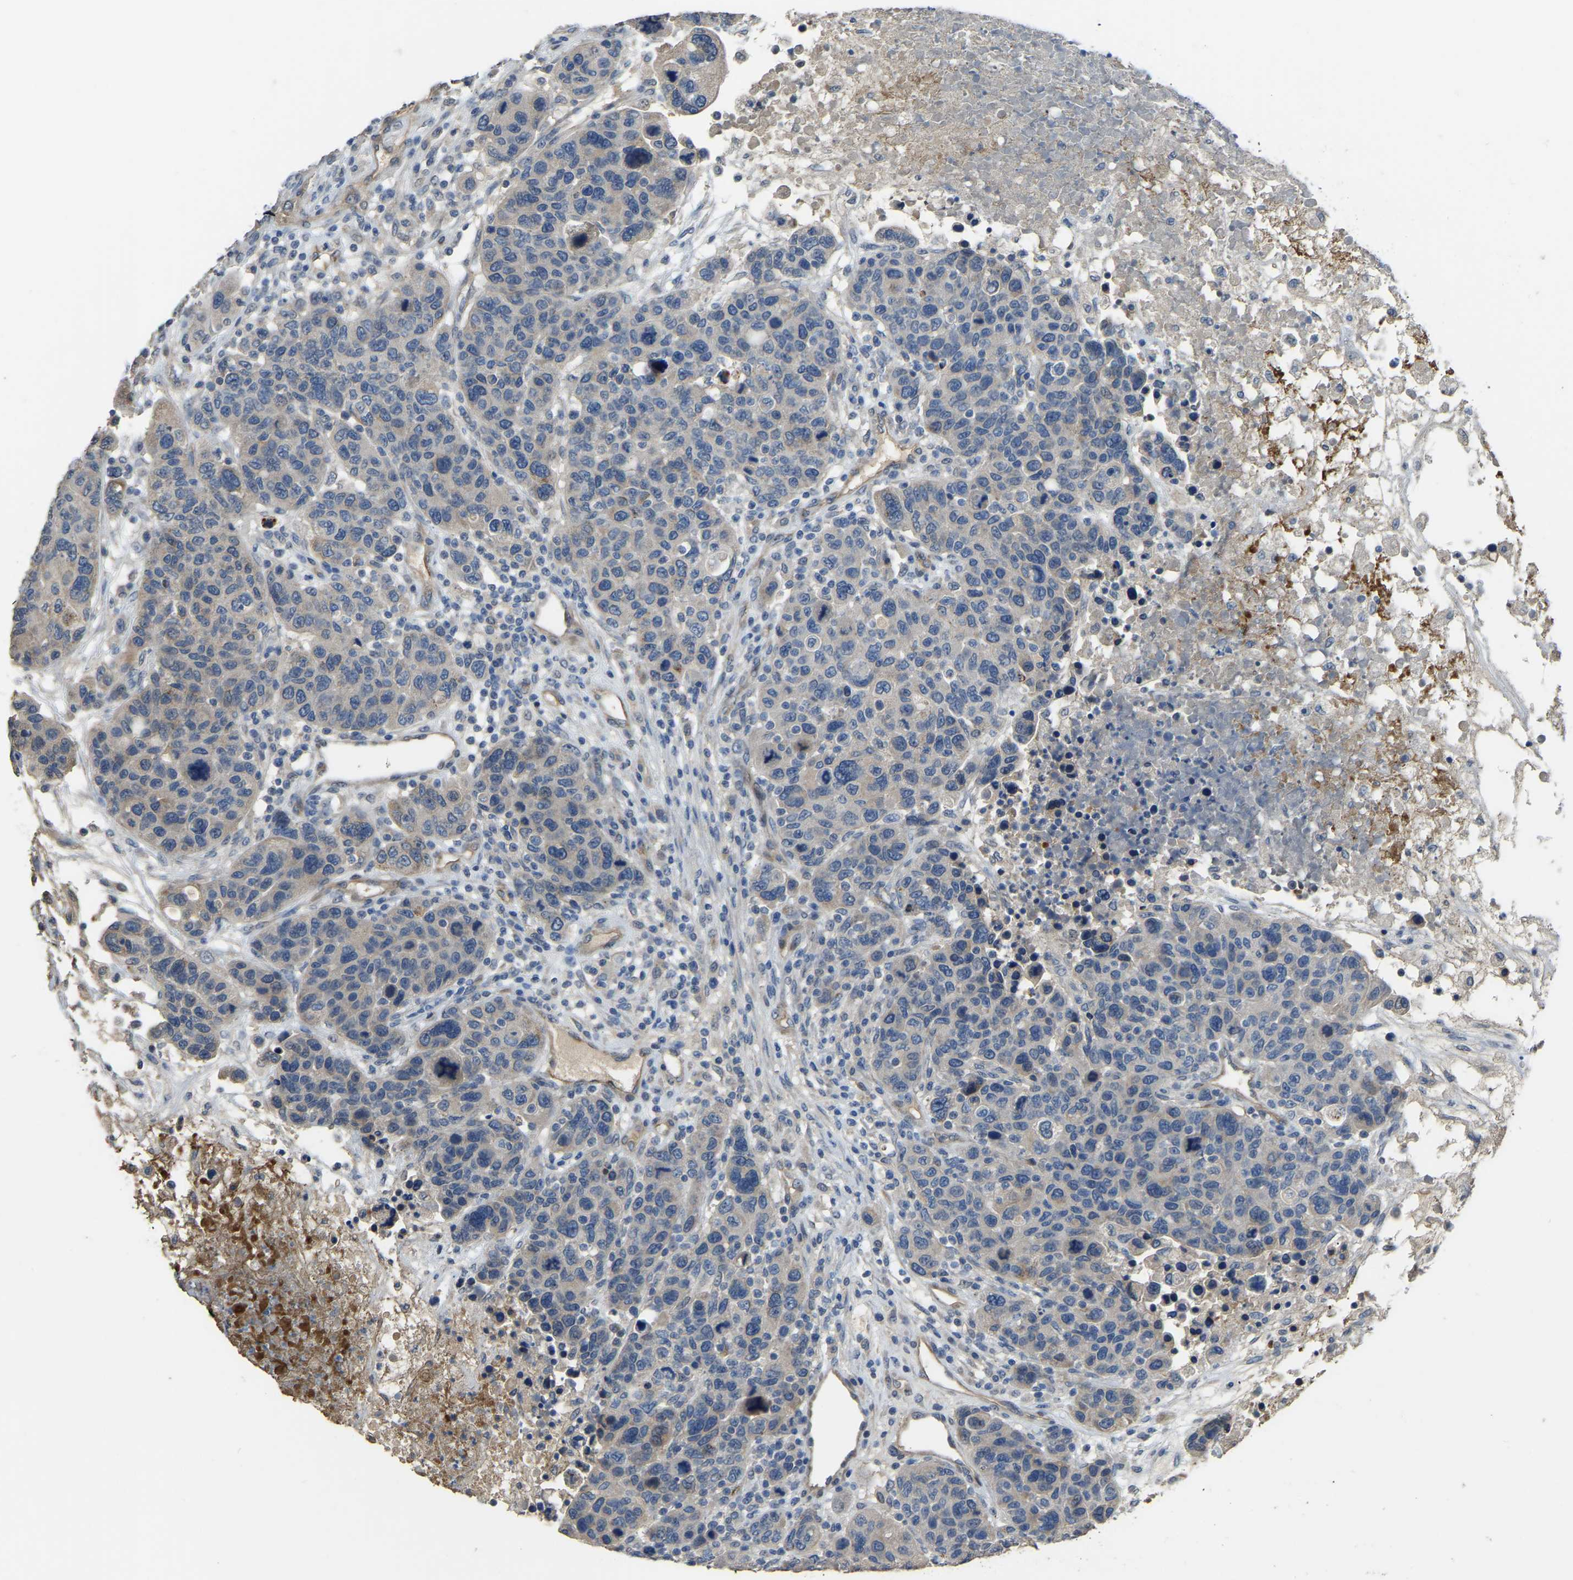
{"staining": {"intensity": "negative", "quantity": "none", "location": "none"}, "tissue": "breast cancer", "cell_type": "Tumor cells", "image_type": "cancer", "snomed": [{"axis": "morphology", "description": "Duct carcinoma"}, {"axis": "topography", "description": "Breast"}], "caption": "Tumor cells show no significant expression in infiltrating ductal carcinoma (breast).", "gene": "HIGD2B", "patient": {"sex": "female", "age": 37}}